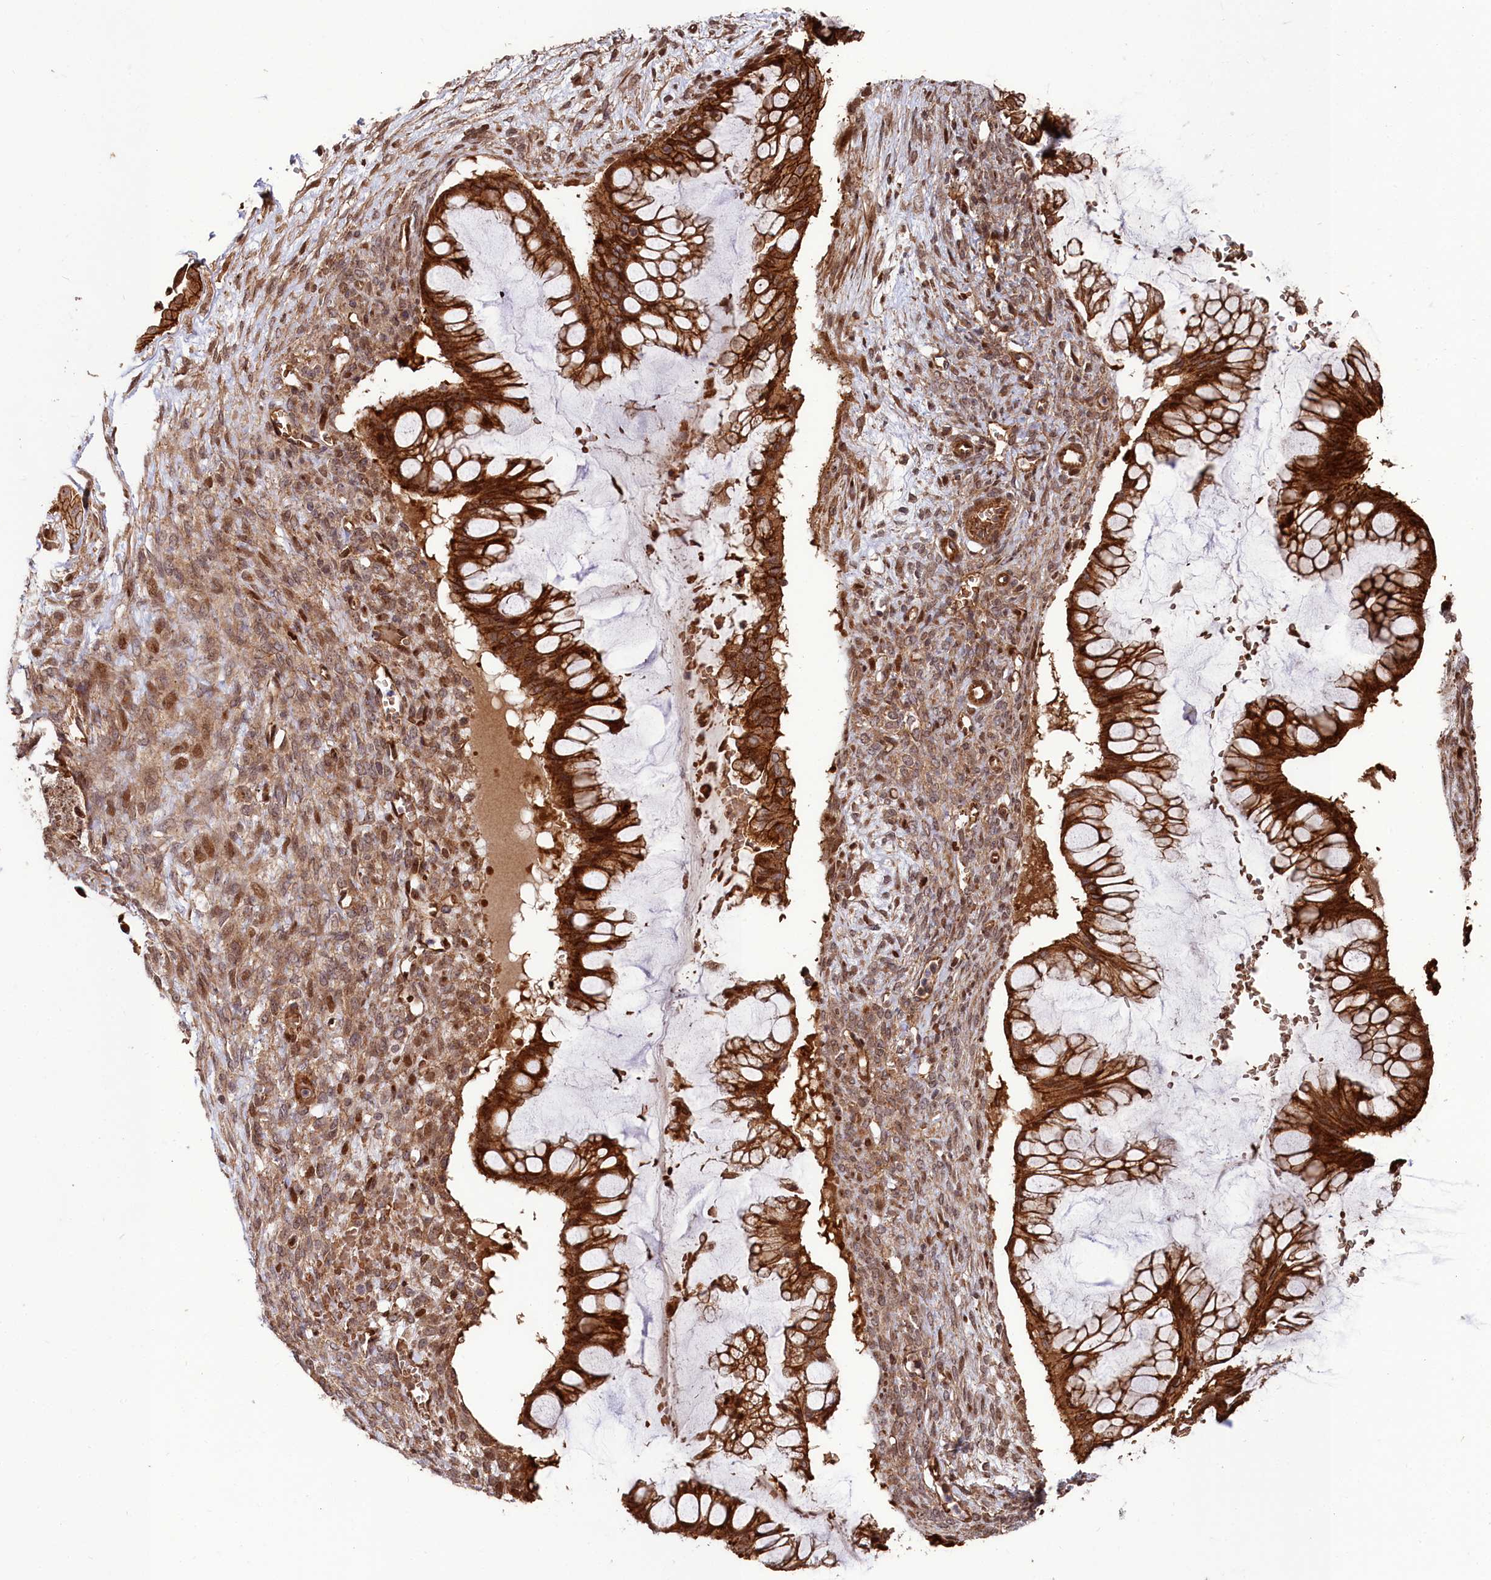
{"staining": {"intensity": "strong", "quantity": ">75%", "location": "cytoplasmic/membranous"}, "tissue": "ovarian cancer", "cell_type": "Tumor cells", "image_type": "cancer", "snomed": [{"axis": "morphology", "description": "Cystadenocarcinoma, mucinous, NOS"}, {"axis": "topography", "description": "Ovary"}], "caption": "Tumor cells demonstrate high levels of strong cytoplasmic/membranous positivity in about >75% of cells in ovarian cancer (mucinous cystadenocarcinoma). (Stains: DAB in brown, nuclei in blue, Microscopy: brightfield microscopy at high magnification).", "gene": "TNKS1BP1", "patient": {"sex": "female", "age": 73}}